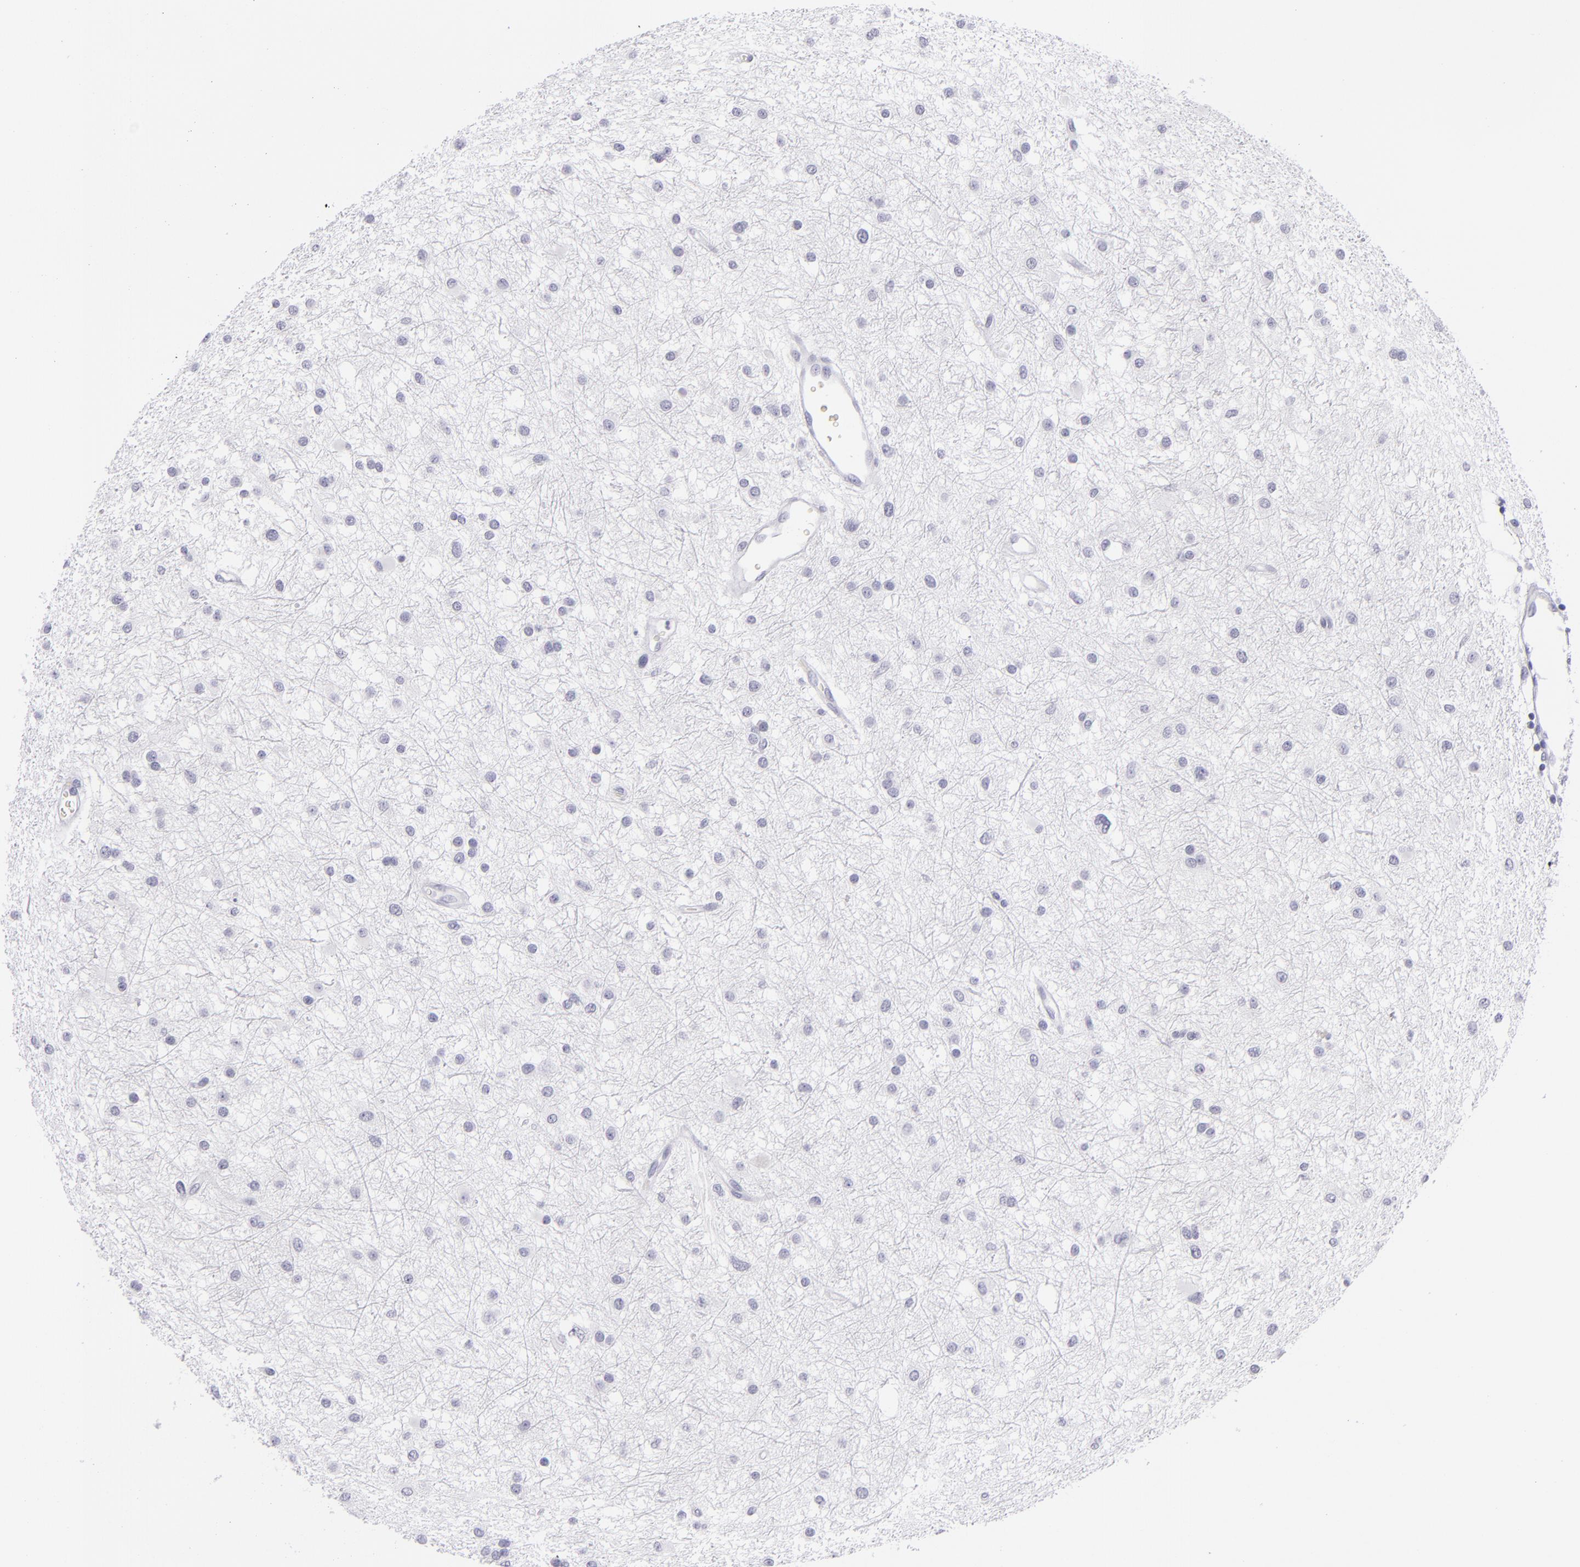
{"staining": {"intensity": "negative", "quantity": "none", "location": "none"}, "tissue": "glioma", "cell_type": "Tumor cells", "image_type": "cancer", "snomed": [{"axis": "morphology", "description": "Glioma, malignant, Low grade"}, {"axis": "topography", "description": "Brain"}], "caption": "Protein analysis of low-grade glioma (malignant) displays no significant positivity in tumor cells.", "gene": "VIL1", "patient": {"sex": "female", "age": 36}}